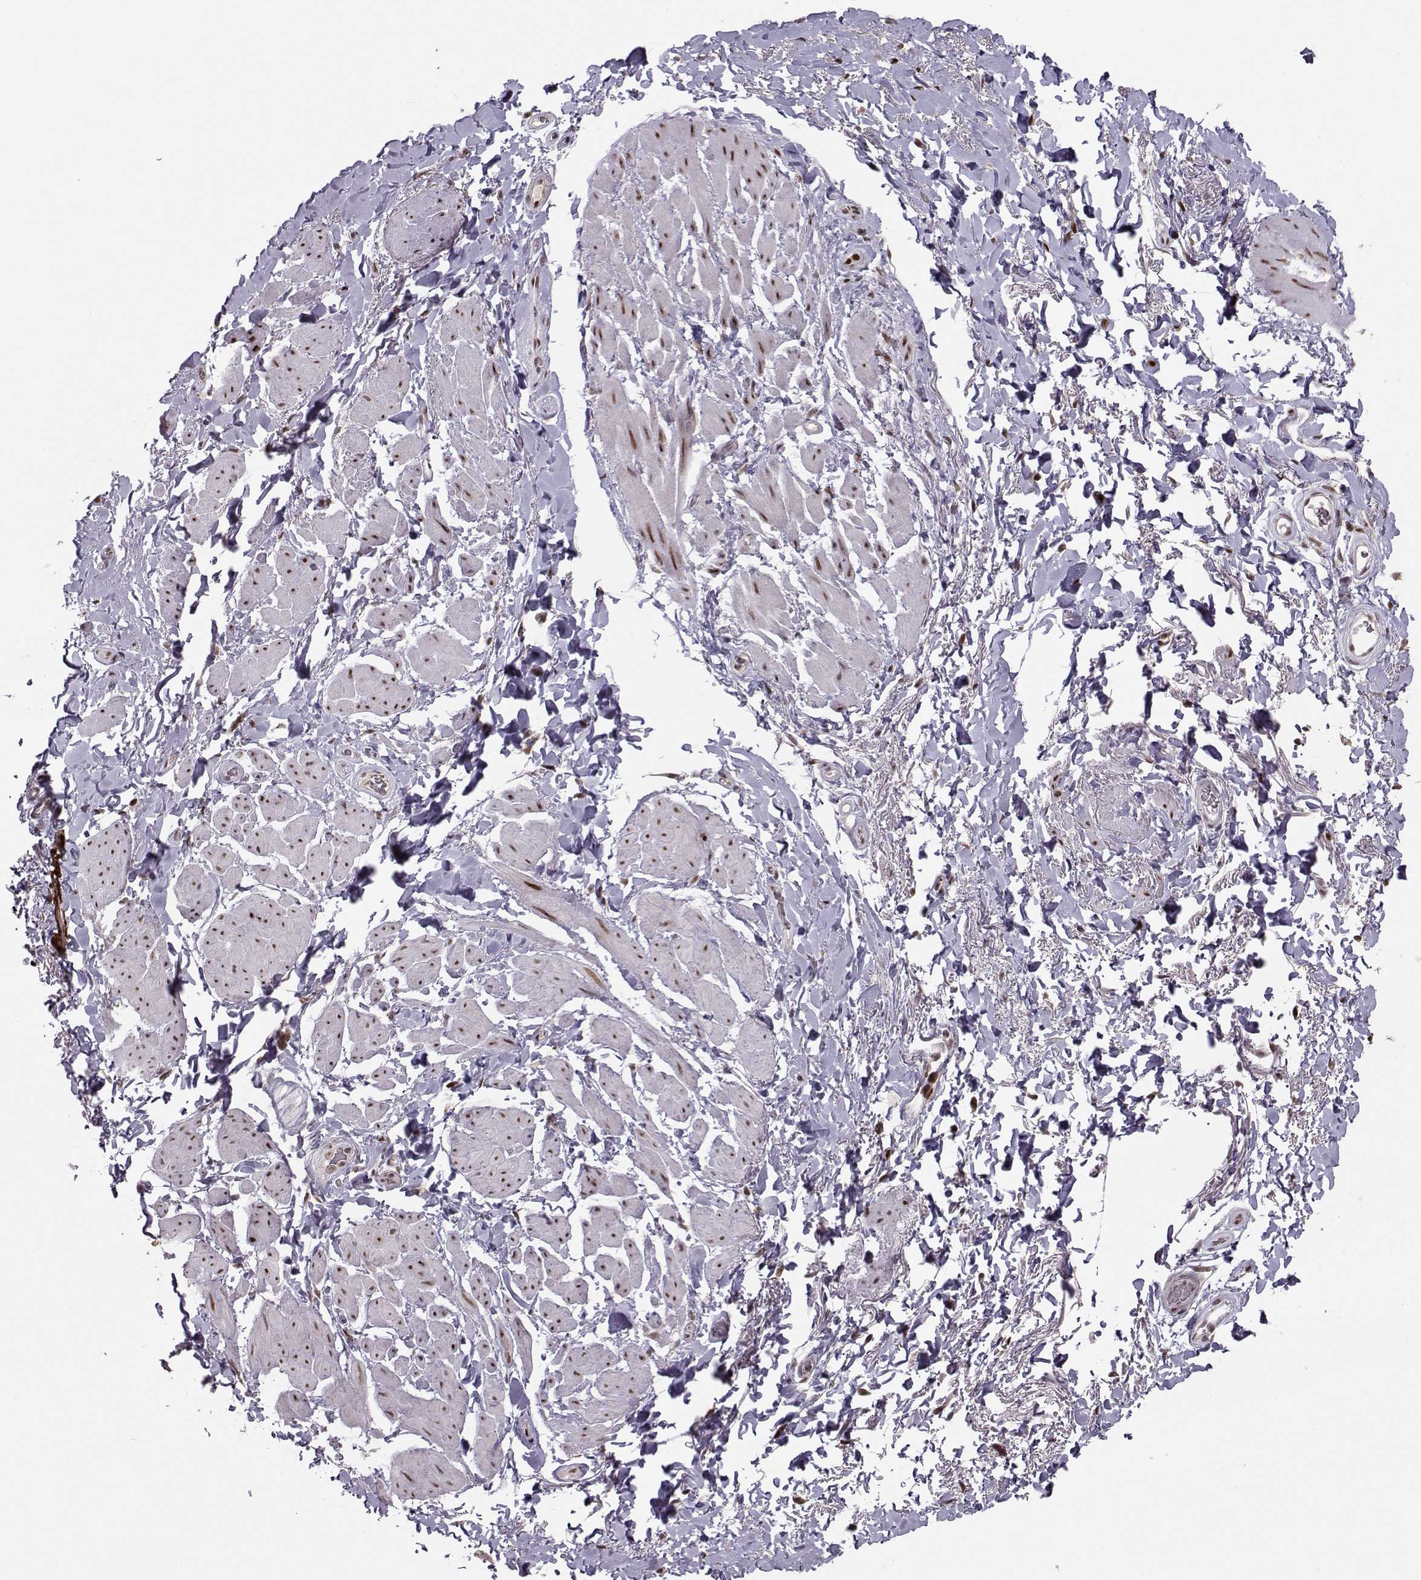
{"staining": {"intensity": "strong", "quantity": ">75%", "location": "nuclear"}, "tissue": "adipose tissue", "cell_type": "Adipocytes", "image_type": "normal", "snomed": [{"axis": "morphology", "description": "Normal tissue, NOS"}, {"axis": "topography", "description": "Anal"}, {"axis": "topography", "description": "Peripheral nerve tissue"}], "caption": "Immunohistochemistry (IHC) staining of unremarkable adipose tissue, which reveals high levels of strong nuclear positivity in approximately >75% of adipocytes indicating strong nuclear protein positivity. The staining was performed using DAB (brown) for protein detection and nuclei were counterstained in hematoxylin (blue).", "gene": "SNAPC2", "patient": {"sex": "male", "age": 53}}